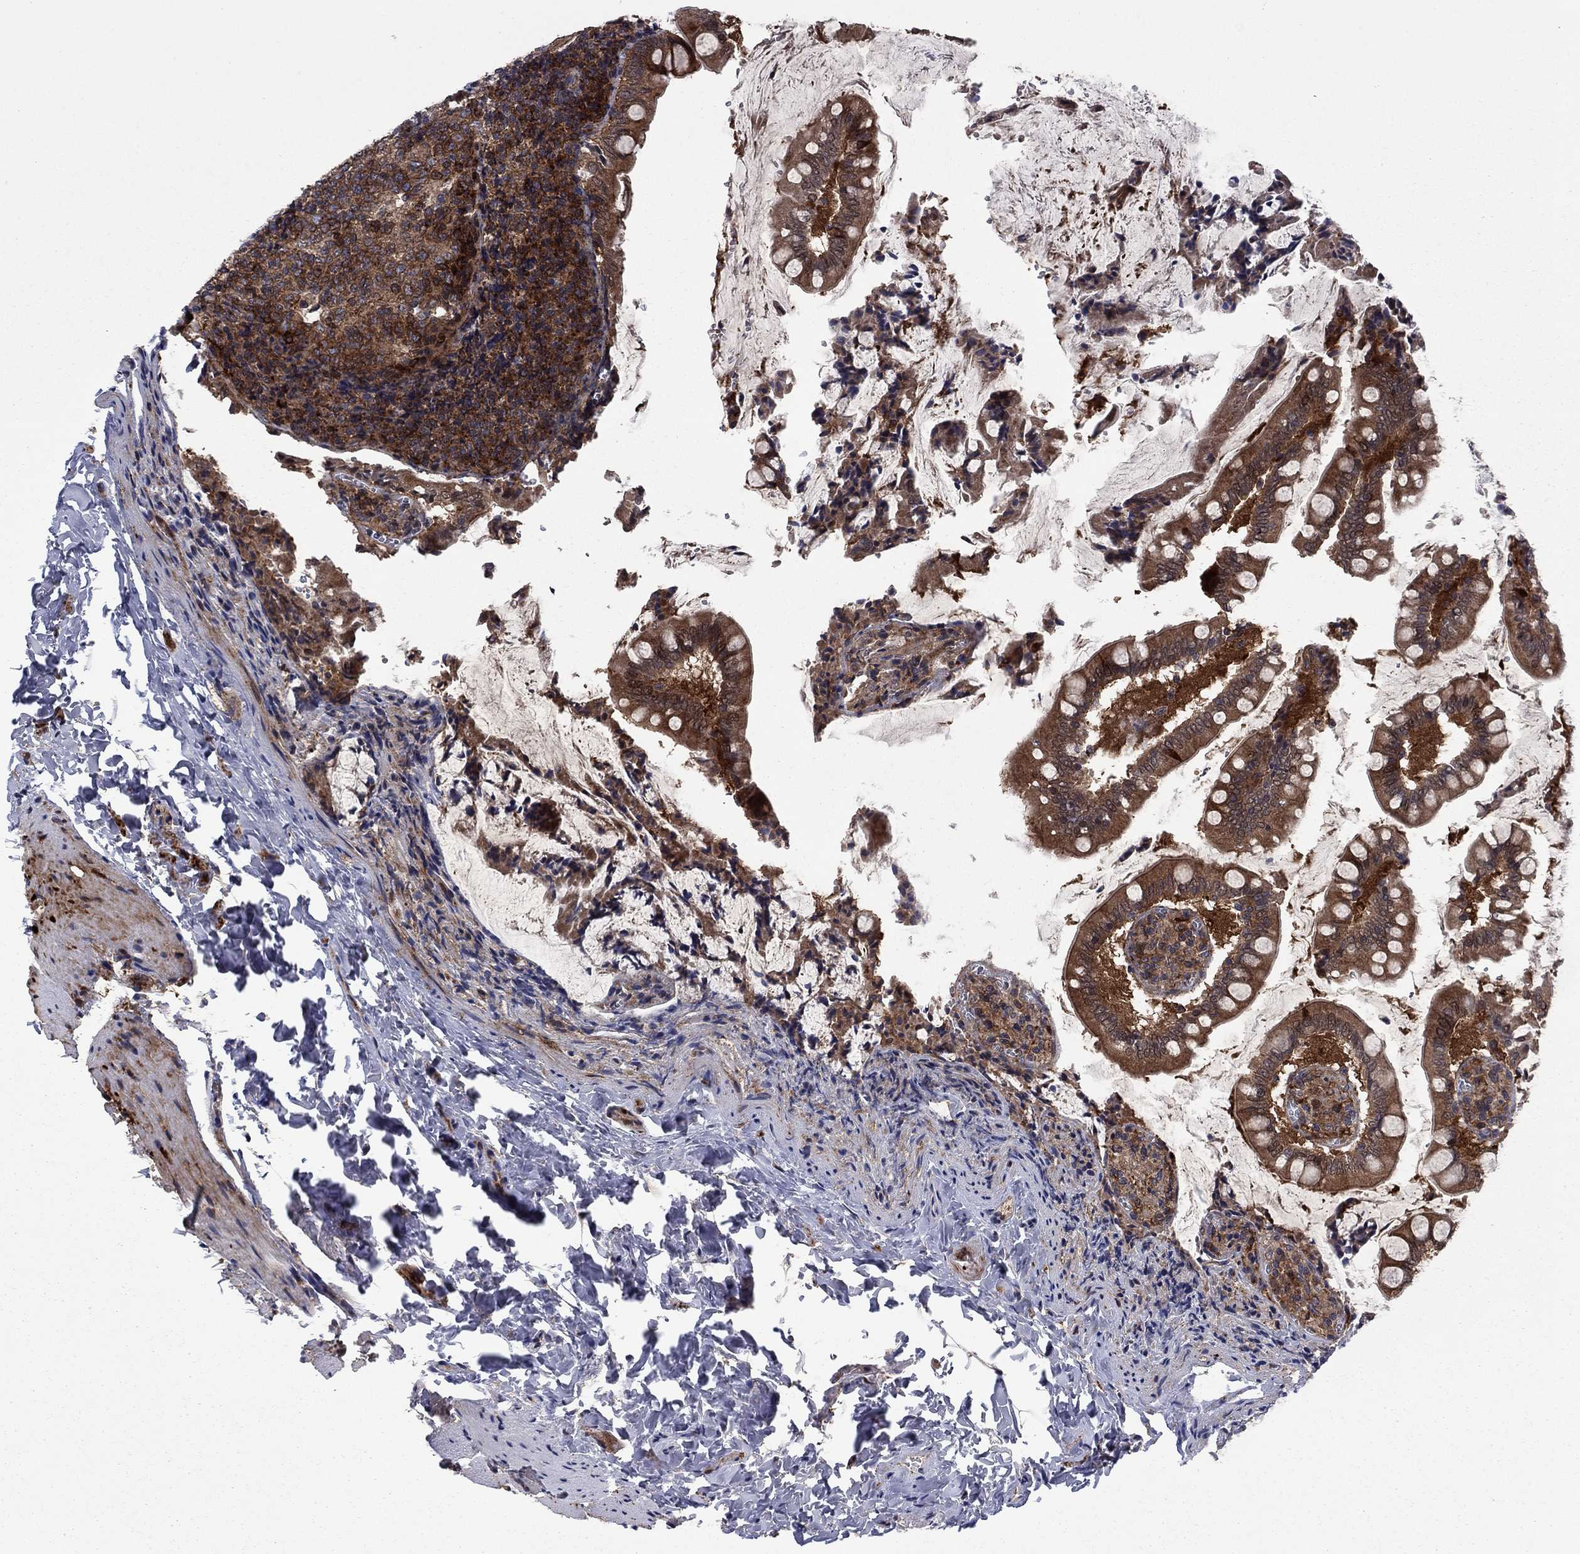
{"staining": {"intensity": "strong", "quantity": ">75%", "location": "cytoplasmic/membranous"}, "tissue": "small intestine", "cell_type": "Glandular cells", "image_type": "normal", "snomed": [{"axis": "morphology", "description": "Normal tissue, NOS"}, {"axis": "topography", "description": "Small intestine"}], "caption": "A histopathology image of small intestine stained for a protein reveals strong cytoplasmic/membranous brown staining in glandular cells. Using DAB (brown) and hematoxylin (blue) stains, captured at high magnification using brightfield microscopy.", "gene": "HDAC4", "patient": {"sex": "female", "age": 56}}